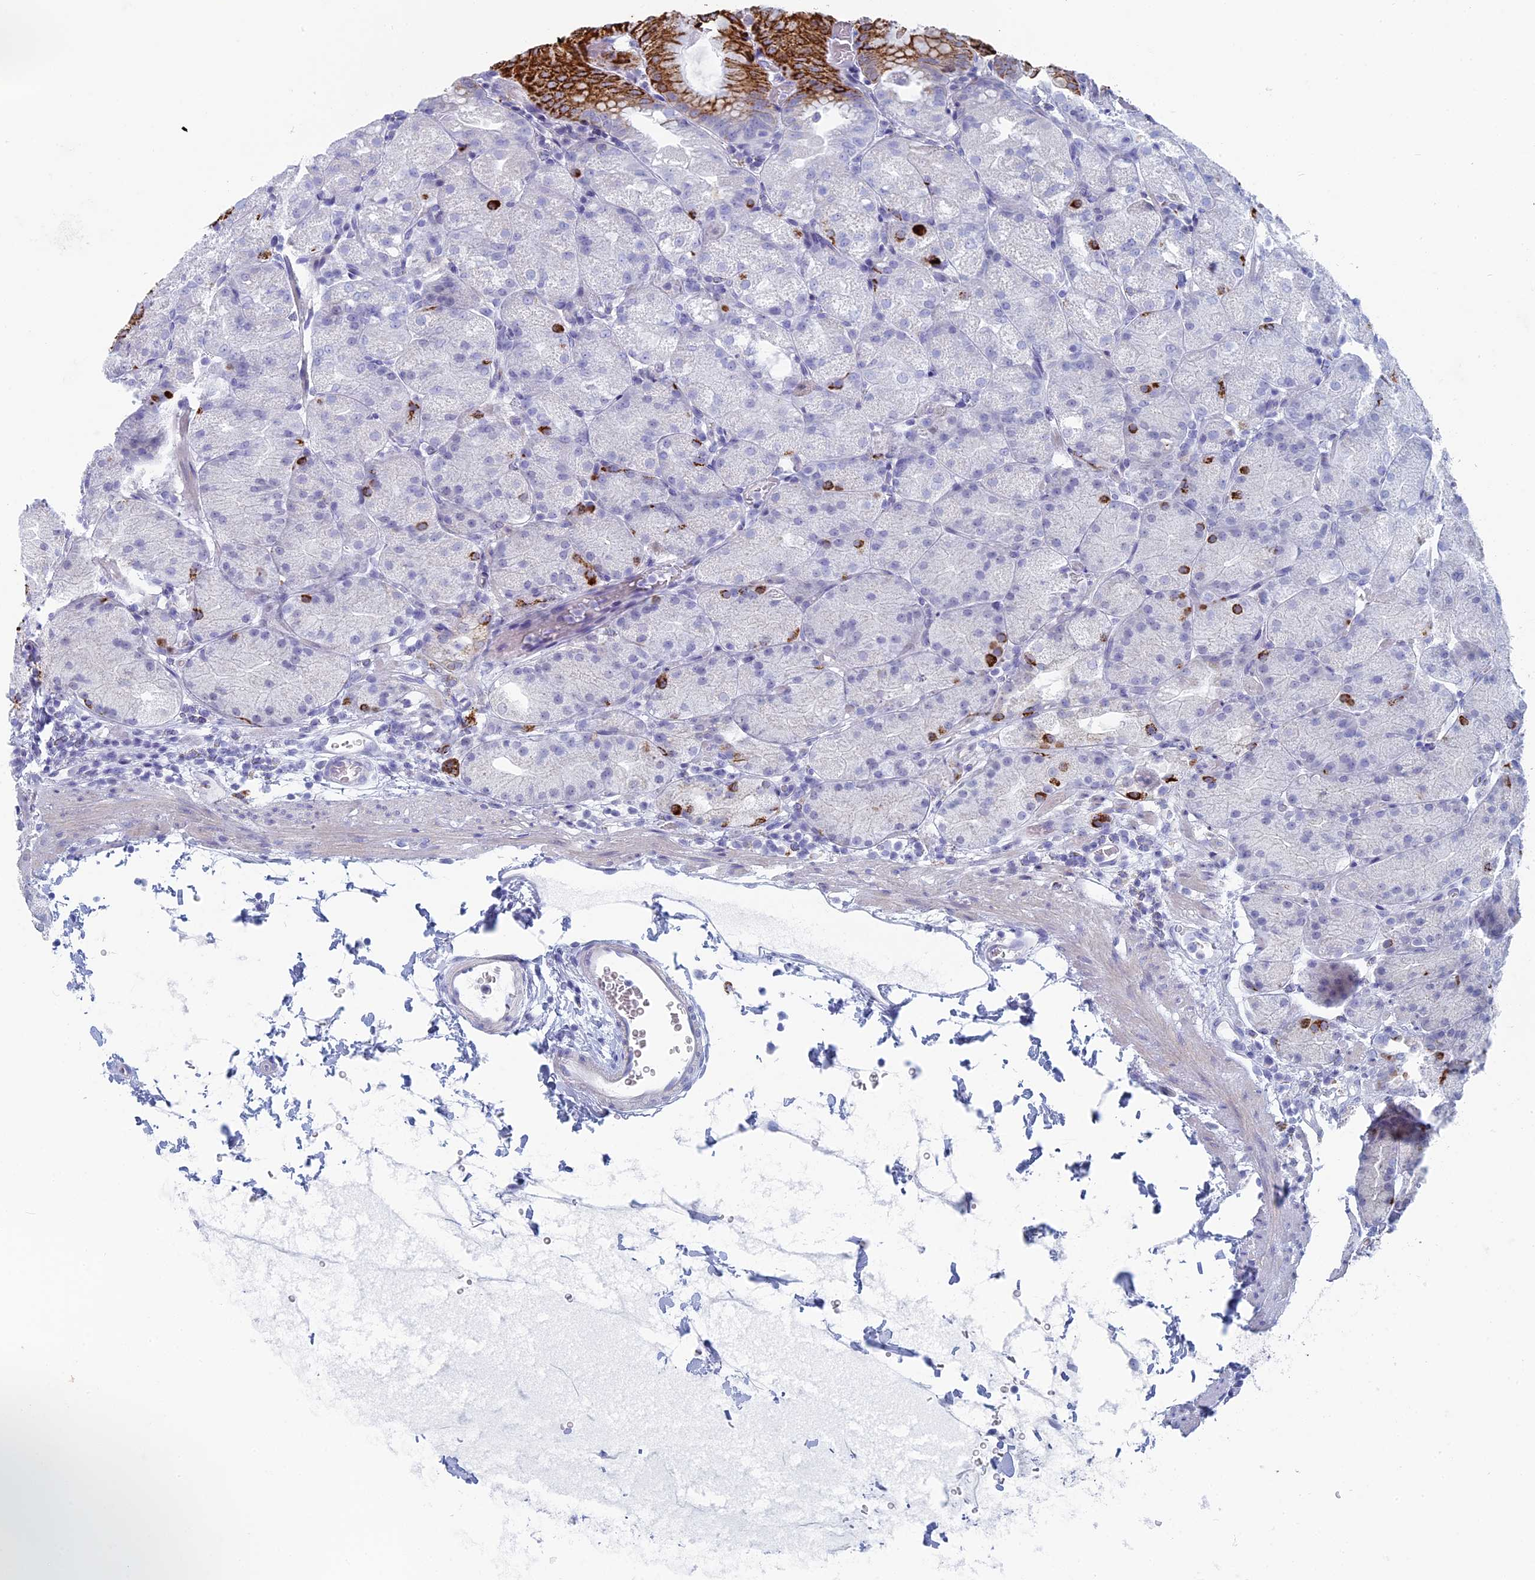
{"staining": {"intensity": "strong", "quantity": "25%-75%", "location": "cytoplasmic/membranous"}, "tissue": "stomach", "cell_type": "Glandular cells", "image_type": "normal", "snomed": [{"axis": "morphology", "description": "Normal tissue, NOS"}, {"axis": "topography", "description": "Stomach, upper"}, {"axis": "topography", "description": "Stomach, lower"}], "caption": "Stomach was stained to show a protein in brown. There is high levels of strong cytoplasmic/membranous positivity in approximately 25%-75% of glandular cells. The staining was performed using DAB, with brown indicating positive protein expression. Nuclei are stained blue with hematoxylin.", "gene": "ALMS1", "patient": {"sex": "male", "age": 62}}